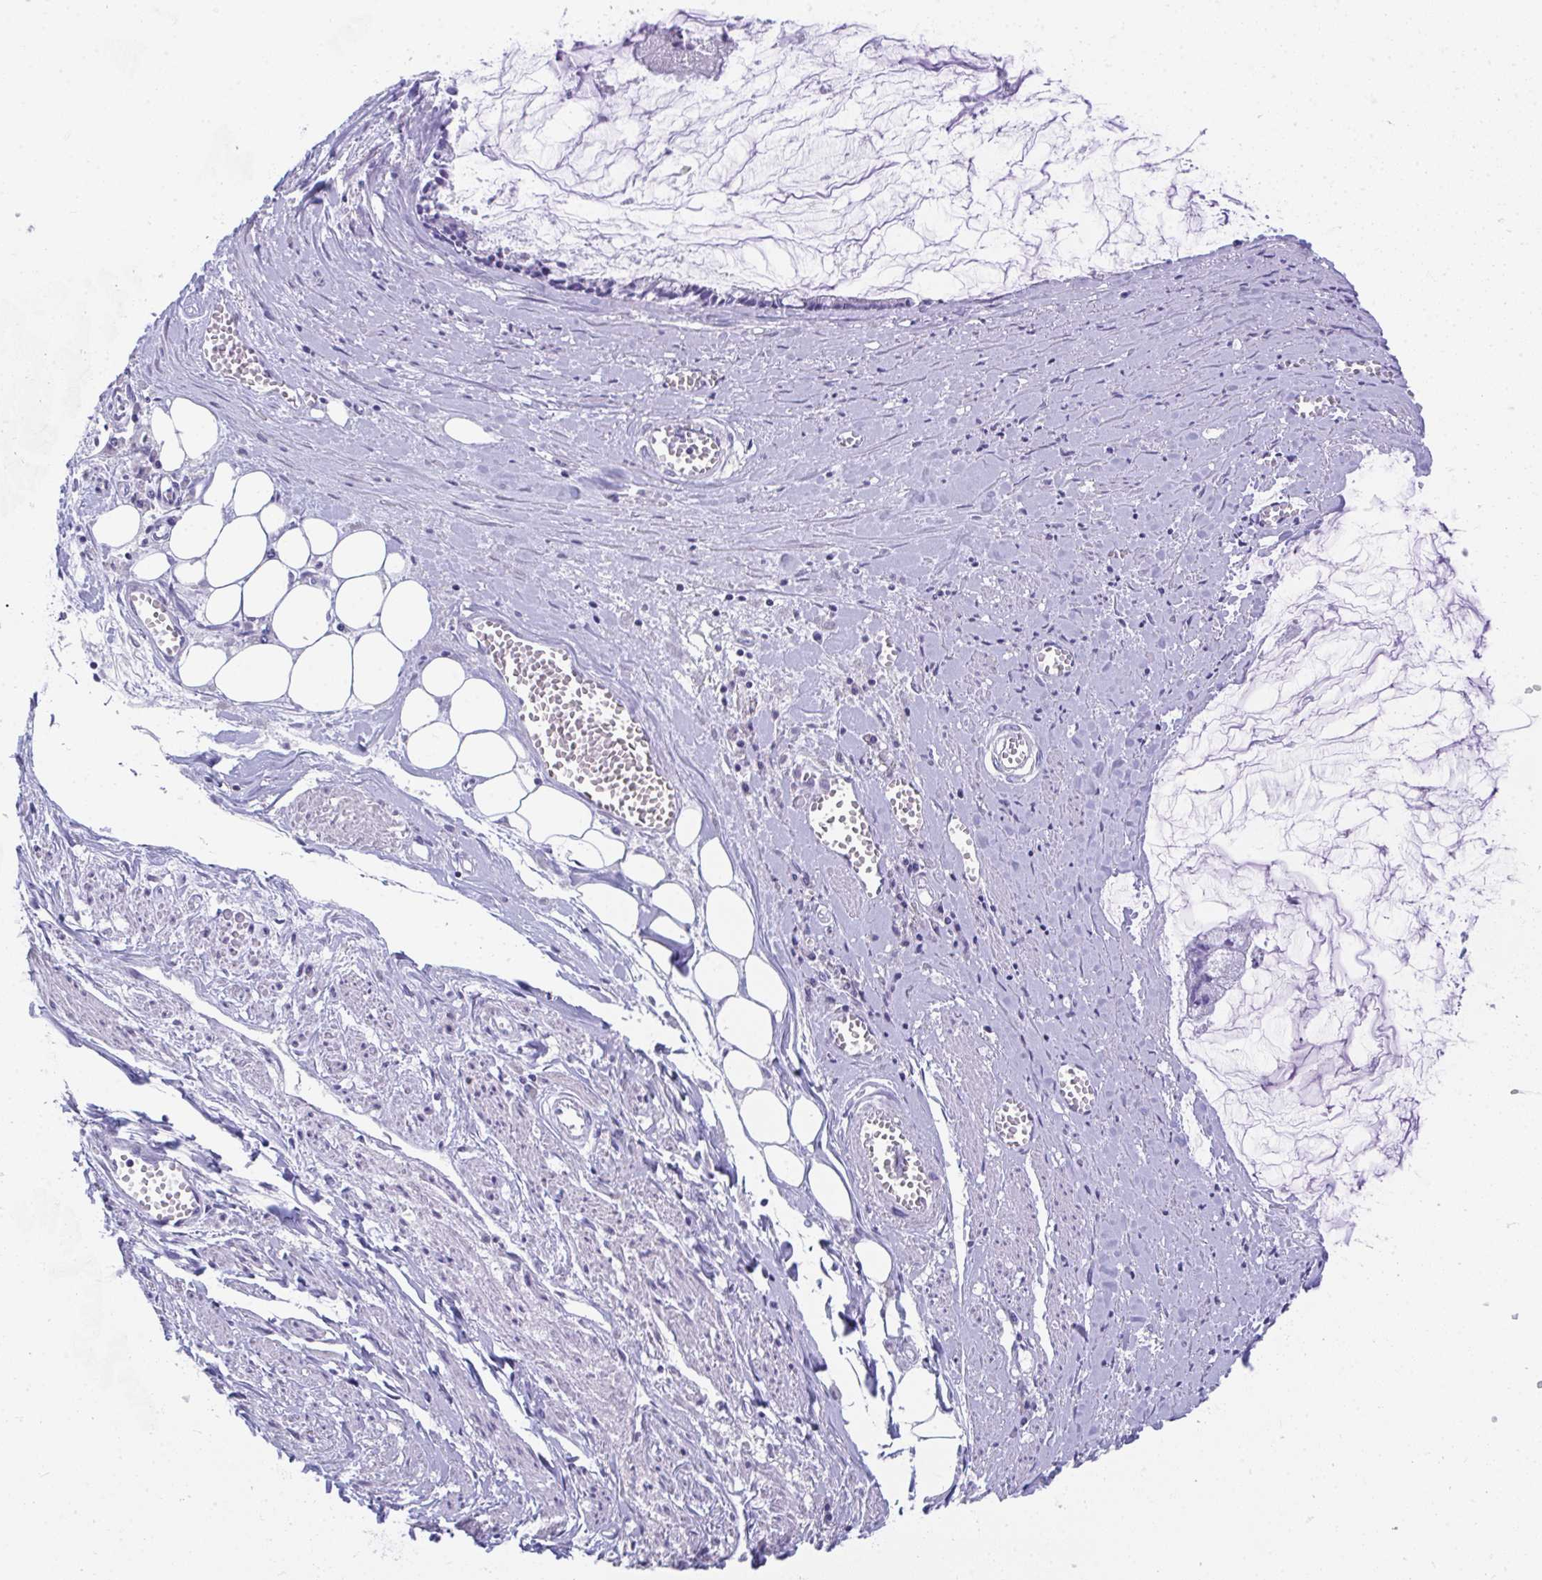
{"staining": {"intensity": "negative", "quantity": "none", "location": "none"}, "tissue": "ovarian cancer", "cell_type": "Tumor cells", "image_type": "cancer", "snomed": [{"axis": "morphology", "description": "Cystadenocarcinoma, mucinous, NOS"}, {"axis": "topography", "description": "Ovary"}], "caption": "A high-resolution image shows IHC staining of mucinous cystadenocarcinoma (ovarian), which reveals no significant expression in tumor cells.", "gene": "COA5", "patient": {"sex": "female", "age": 90}}